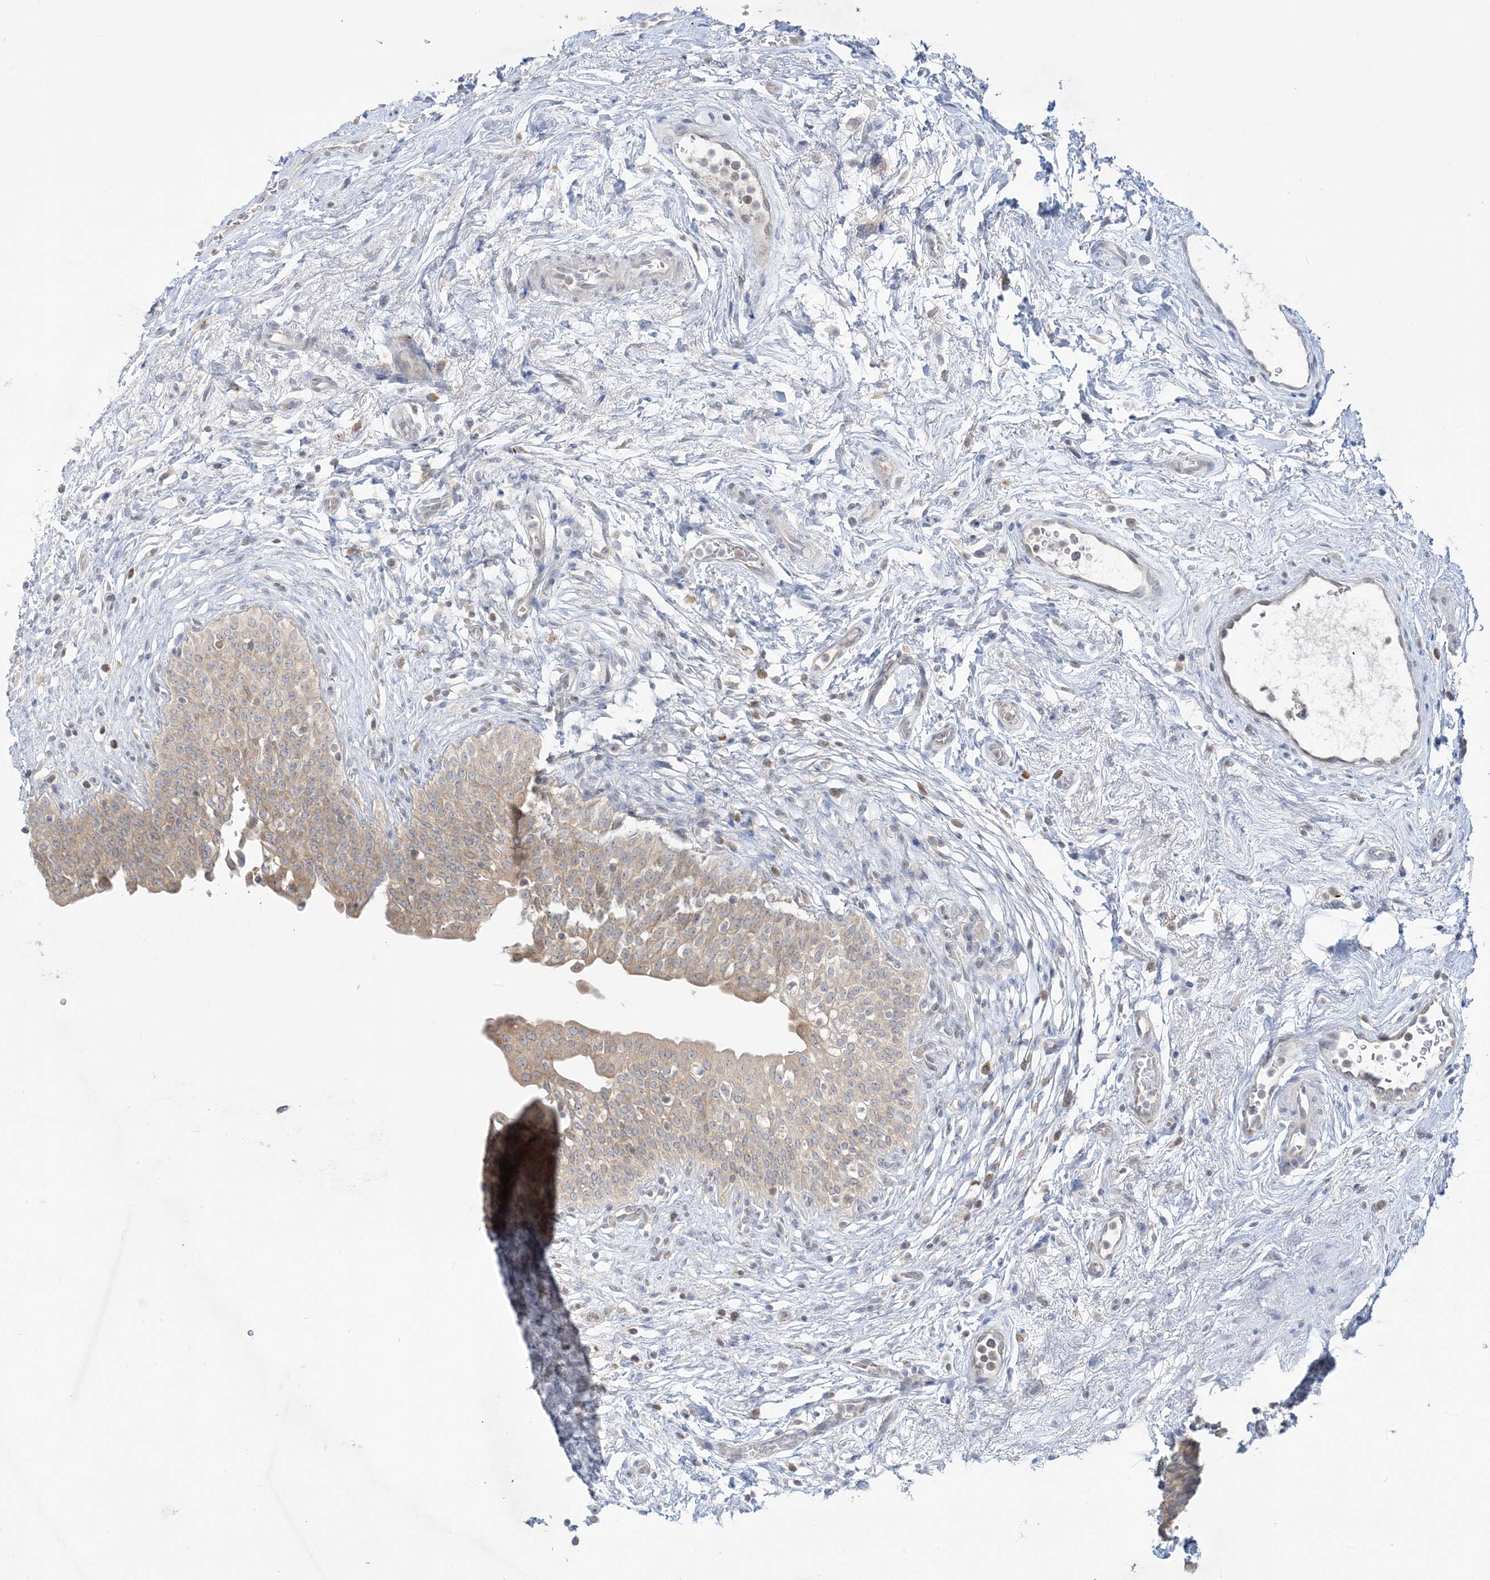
{"staining": {"intensity": "weak", "quantity": ">75%", "location": "cytoplasmic/membranous"}, "tissue": "urinary bladder", "cell_type": "Urothelial cells", "image_type": "normal", "snomed": [{"axis": "morphology", "description": "Normal tissue, NOS"}, {"axis": "topography", "description": "Urinary bladder"}], "caption": "High-magnification brightfield microscopy of normal urinary bladder stained with DAB (3,3'-diaminobenzidine) (brown) and counterstained with hematoxylin (blue). urothelial cells exhibit weak cytoplasmic/membranous expression is identified in about>75% of cells. (brown staining indicates protein expression, while blue staining denotes nuclei).", "gene": "RPP40", "patient": {"sex": "male", "age": 83}}